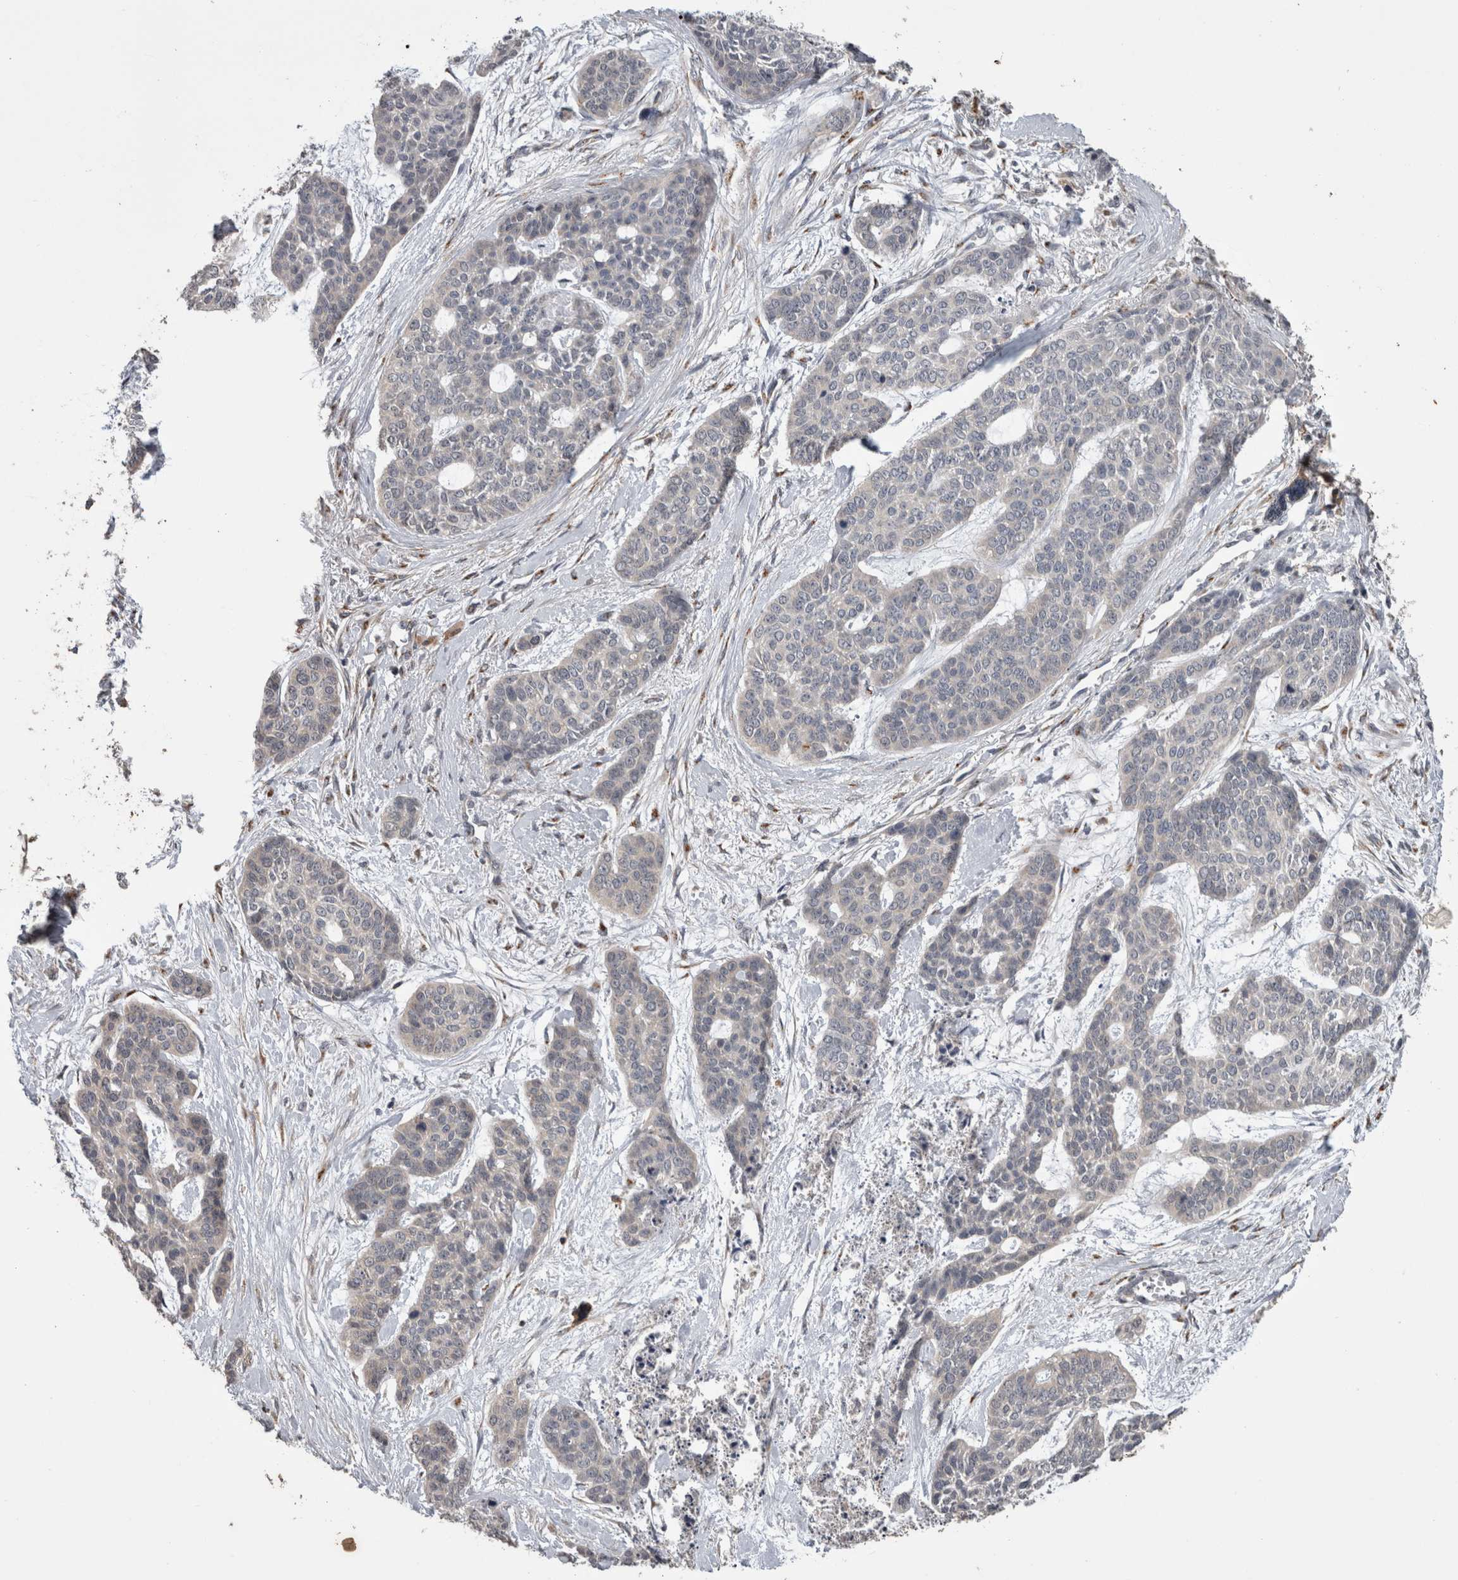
{"staining": {"intensity": "negative", "quantity": "none", "location": "none"}, "tissue": "skin cancer", "cell_type": "Tumor cells", "image_type": "cancer", "snomed": [{"axis": "morphology", "description": "Basal cell carcinoma"}, {"axis": "topography", "description": "Skin"}], "caption": "Immunohistochemistry image of basal cell carcinoma (skin) stained for a protein (brown), which exhibits no positivity in tumor cells.", "gene": "ANXA13", "patient": {"sex": "female", "age": 64}}